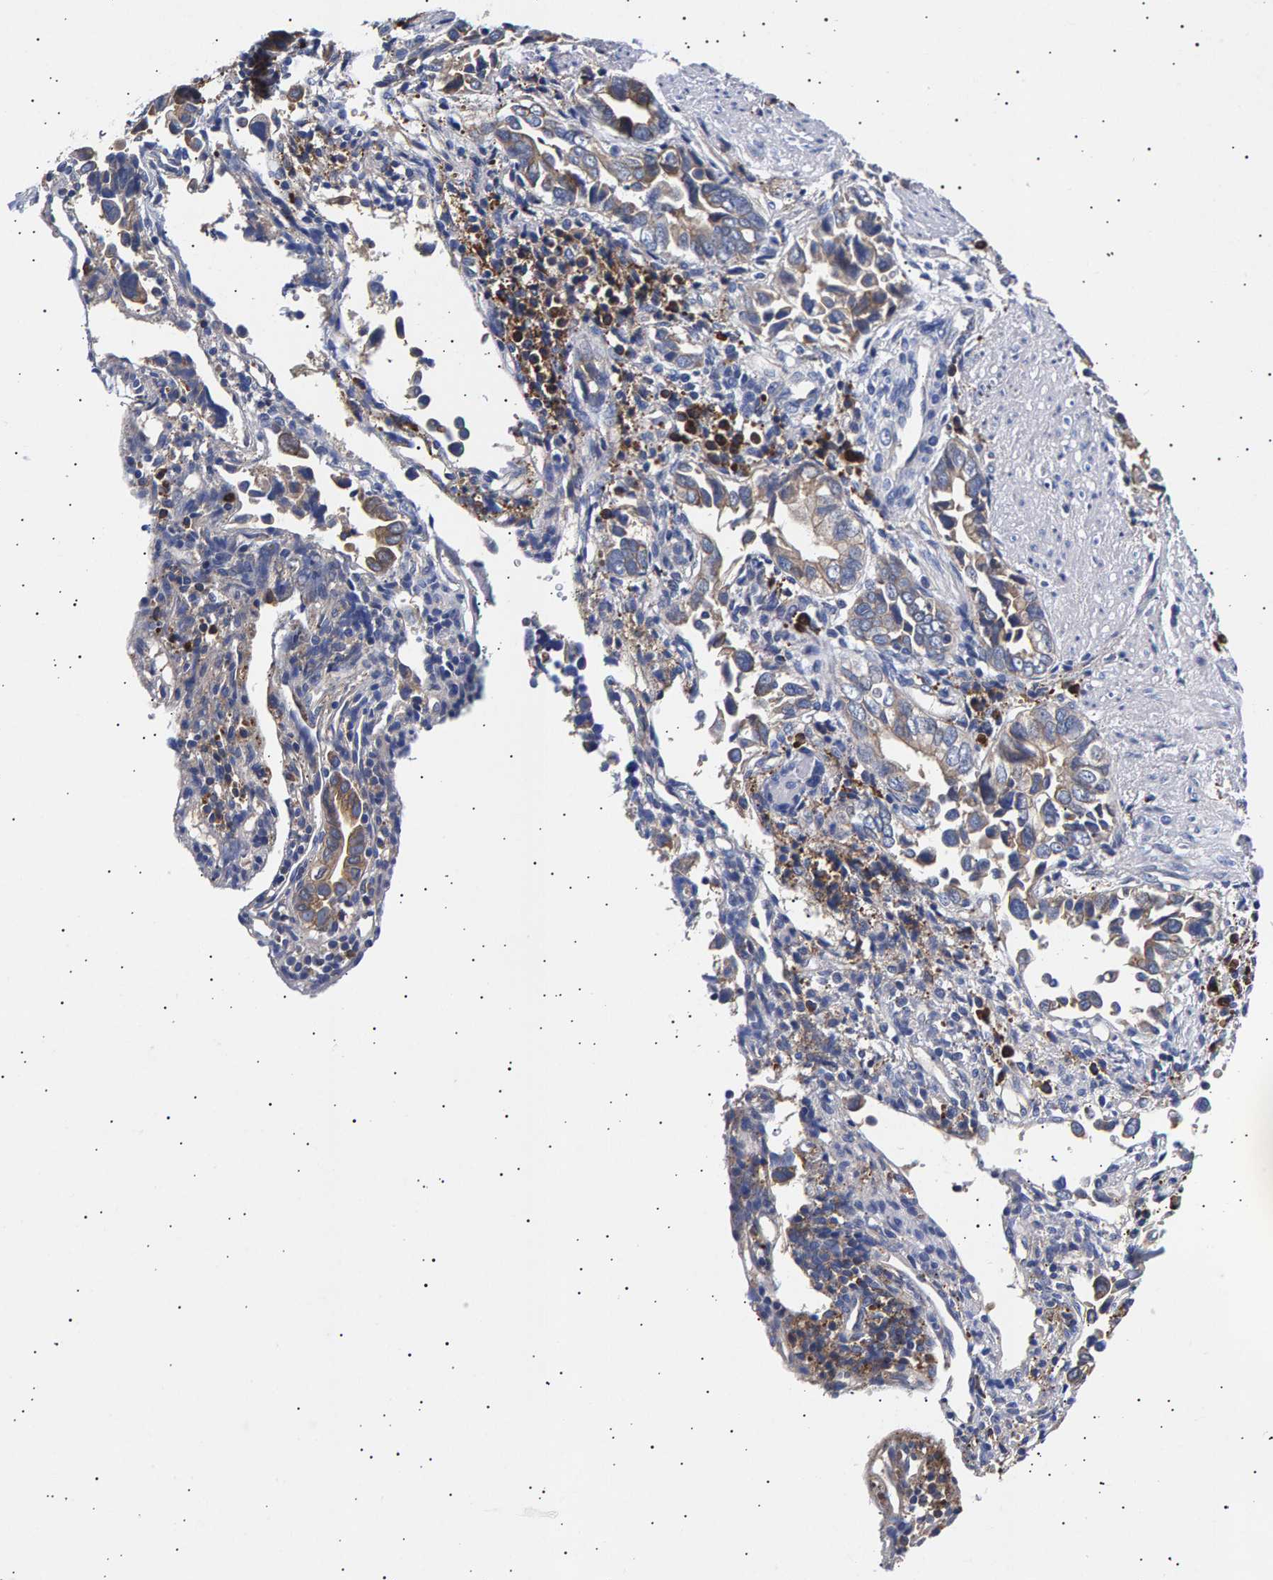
{"staining": {"intensity": "weak", "quantity": "<25%", "location": "cytoplasmic/membranous"}, "tissue": "liver cancer", "cell_type": "Tumor cells", "image_type": "cancer", "snomed": [{"axis": "morphology", "description": "Cholangiocarcinoma"}, {"axis": "topography", "description": "Liver"}], "caption": "This histopathology image is of liver cancer stained with immunohistochemistry to label a protein in brown with the nuclei are counter-stained blue. There is no expression in tumor cells. Brightfield microscopy of immunohistochemistry stained with DAB (brown) and hematoxylin (blue), captured at high magnification.", "gene": "ANKRD40", "patient": {"sex": "female", "age": 79}}